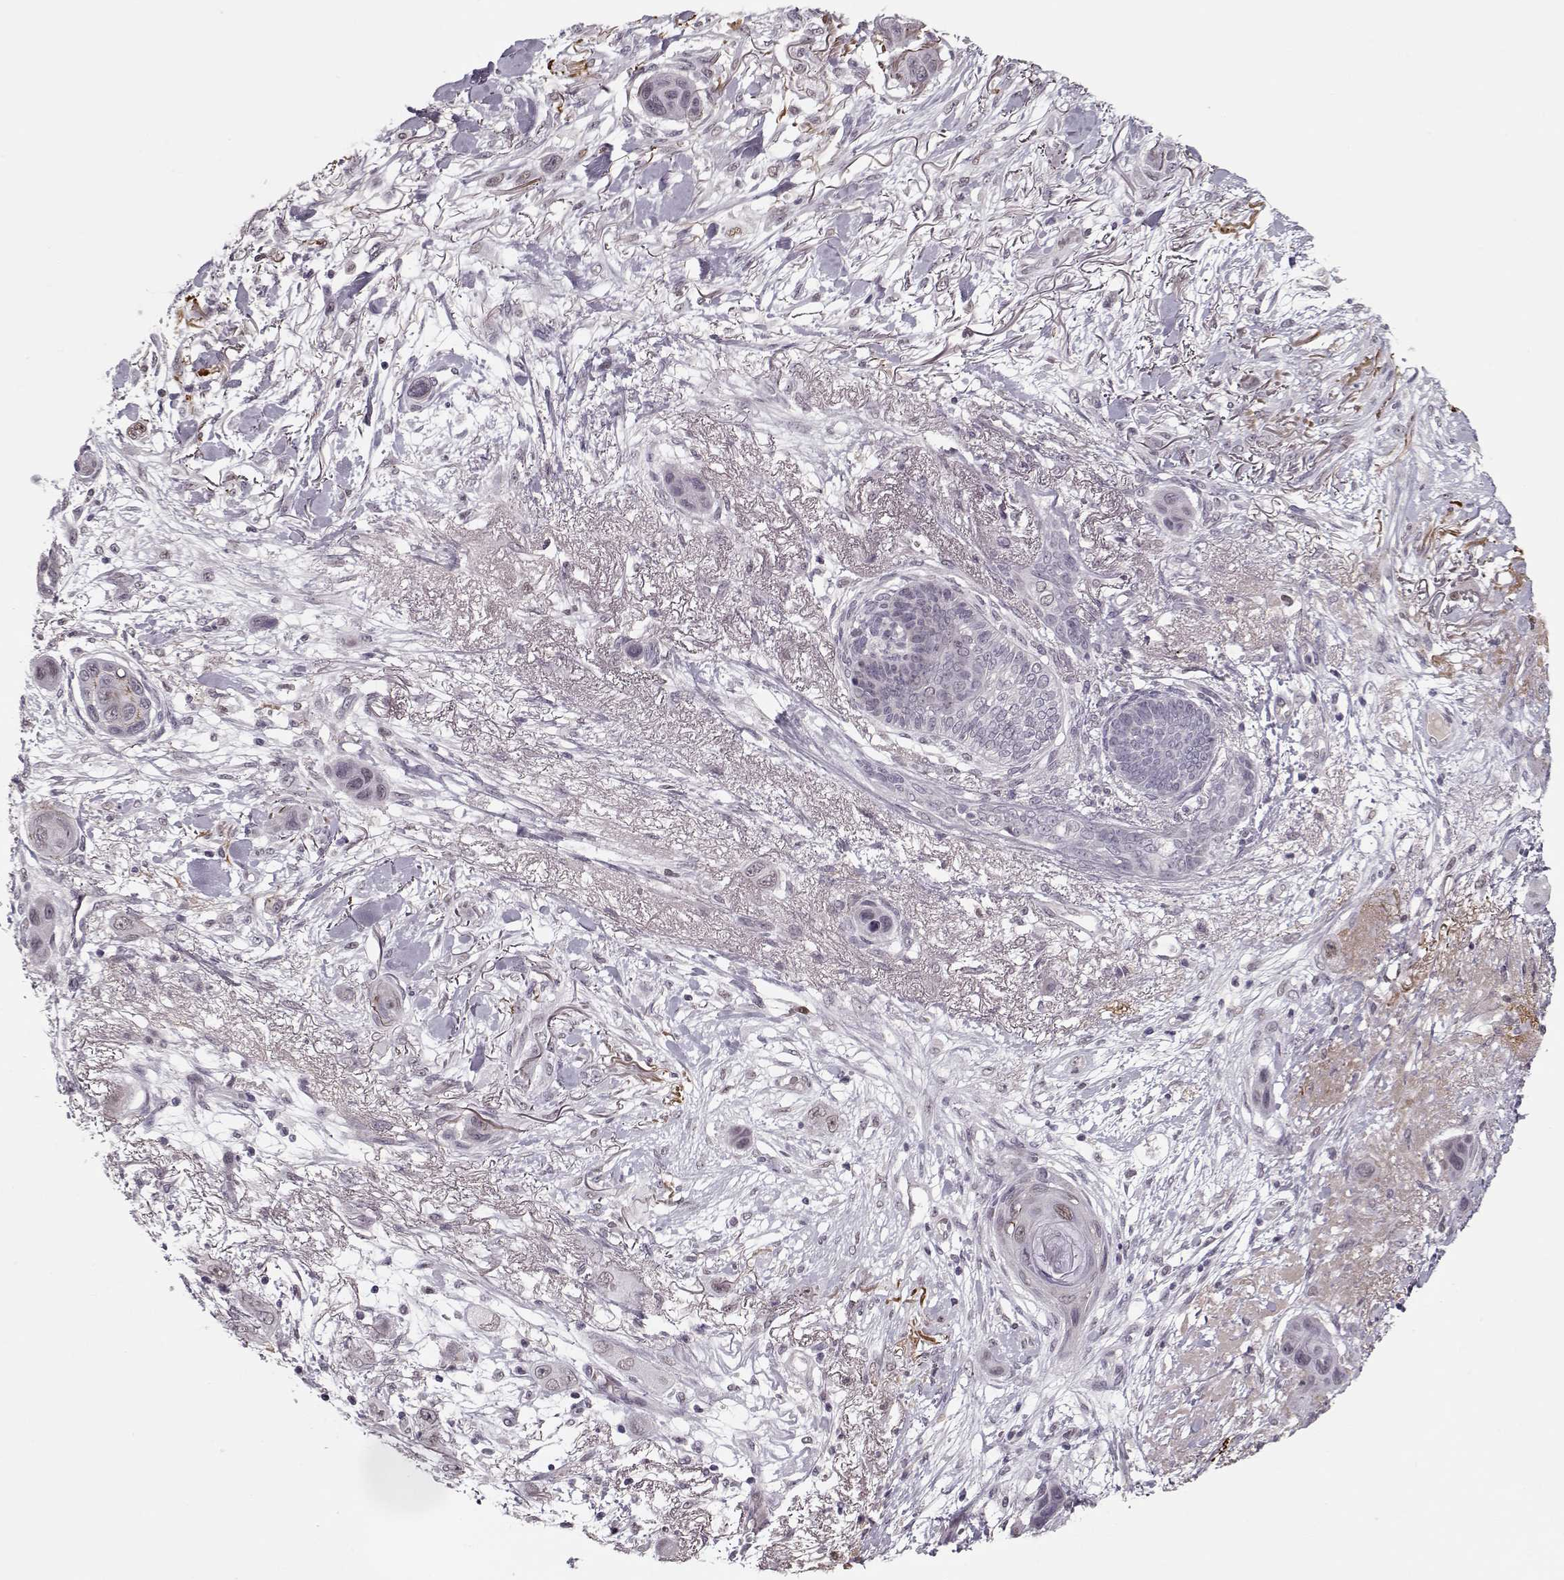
{"staining": {"intensity": "negative", "quantity": "none", "location": "none"}, "tissue": "skin cancer", "cell_type": "Tumor cells", "image_type": "cancer", "snomed": [{"axis": "morphology", "description": "Squamous cell carcinoma, NOS"}, {"axis": "topography", "description": "Skin"}], "caption": "Tumor cells show no significant positivity in skin cancer (squamous cell carcinoma).", "gene": "DNAI3", "patient": {"sex": "male", "age": 79}}